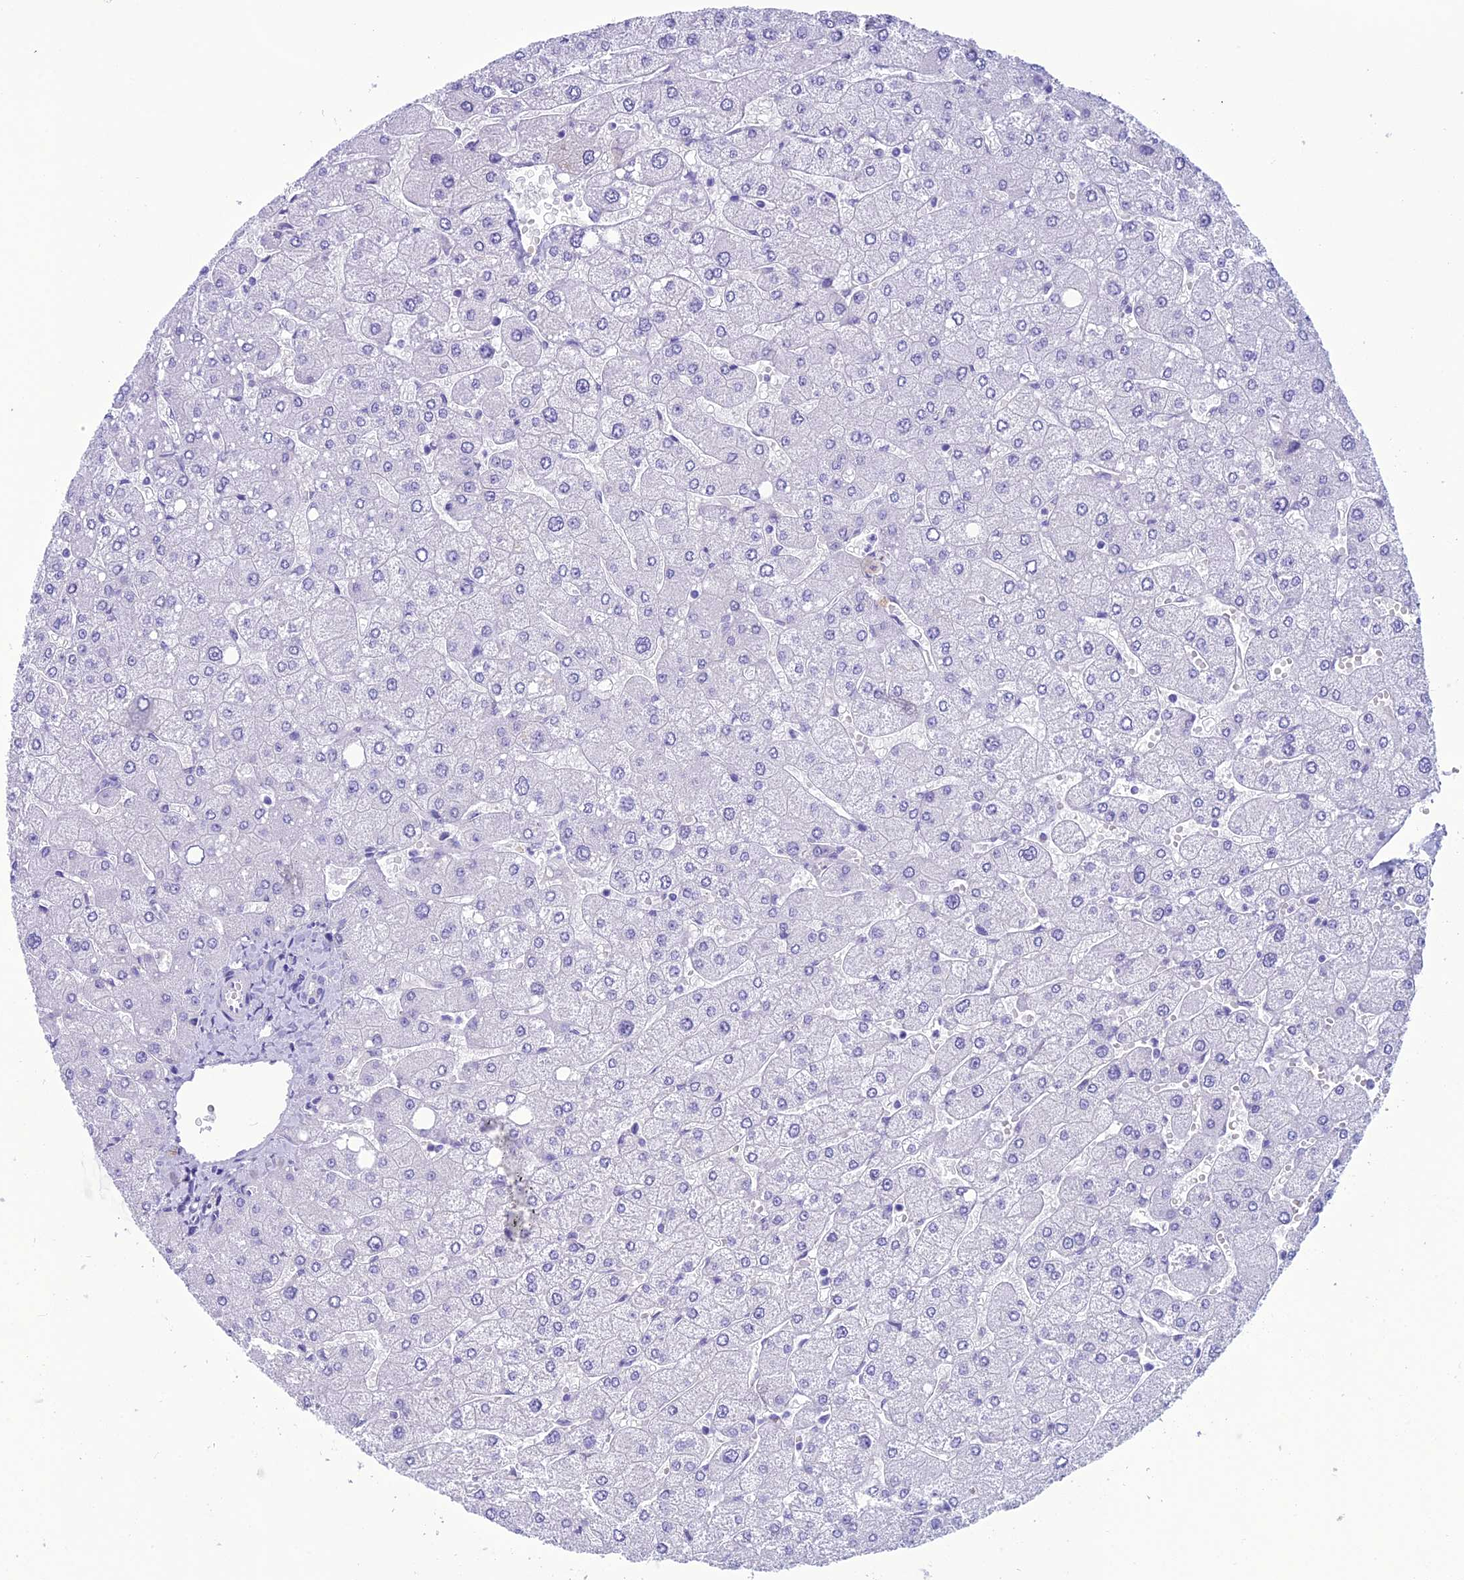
{"staining": {"intensity": "negative", "quantity": "none", "location": "none"}, "tissue": "liver", "cell_type": "Cholangiocytes", "image_type": "normal", "snomed": [{"axis": "morphology", "description": "Normal tissue, NOS"}, {"axis": "topography", "description": "Liver"}], "caption": "Micrograph shows no significant protein staining in cholangiocytes of benign liver.", "gene": "TRAM1L1", "patient": {"sex": "male", "age": 55}}